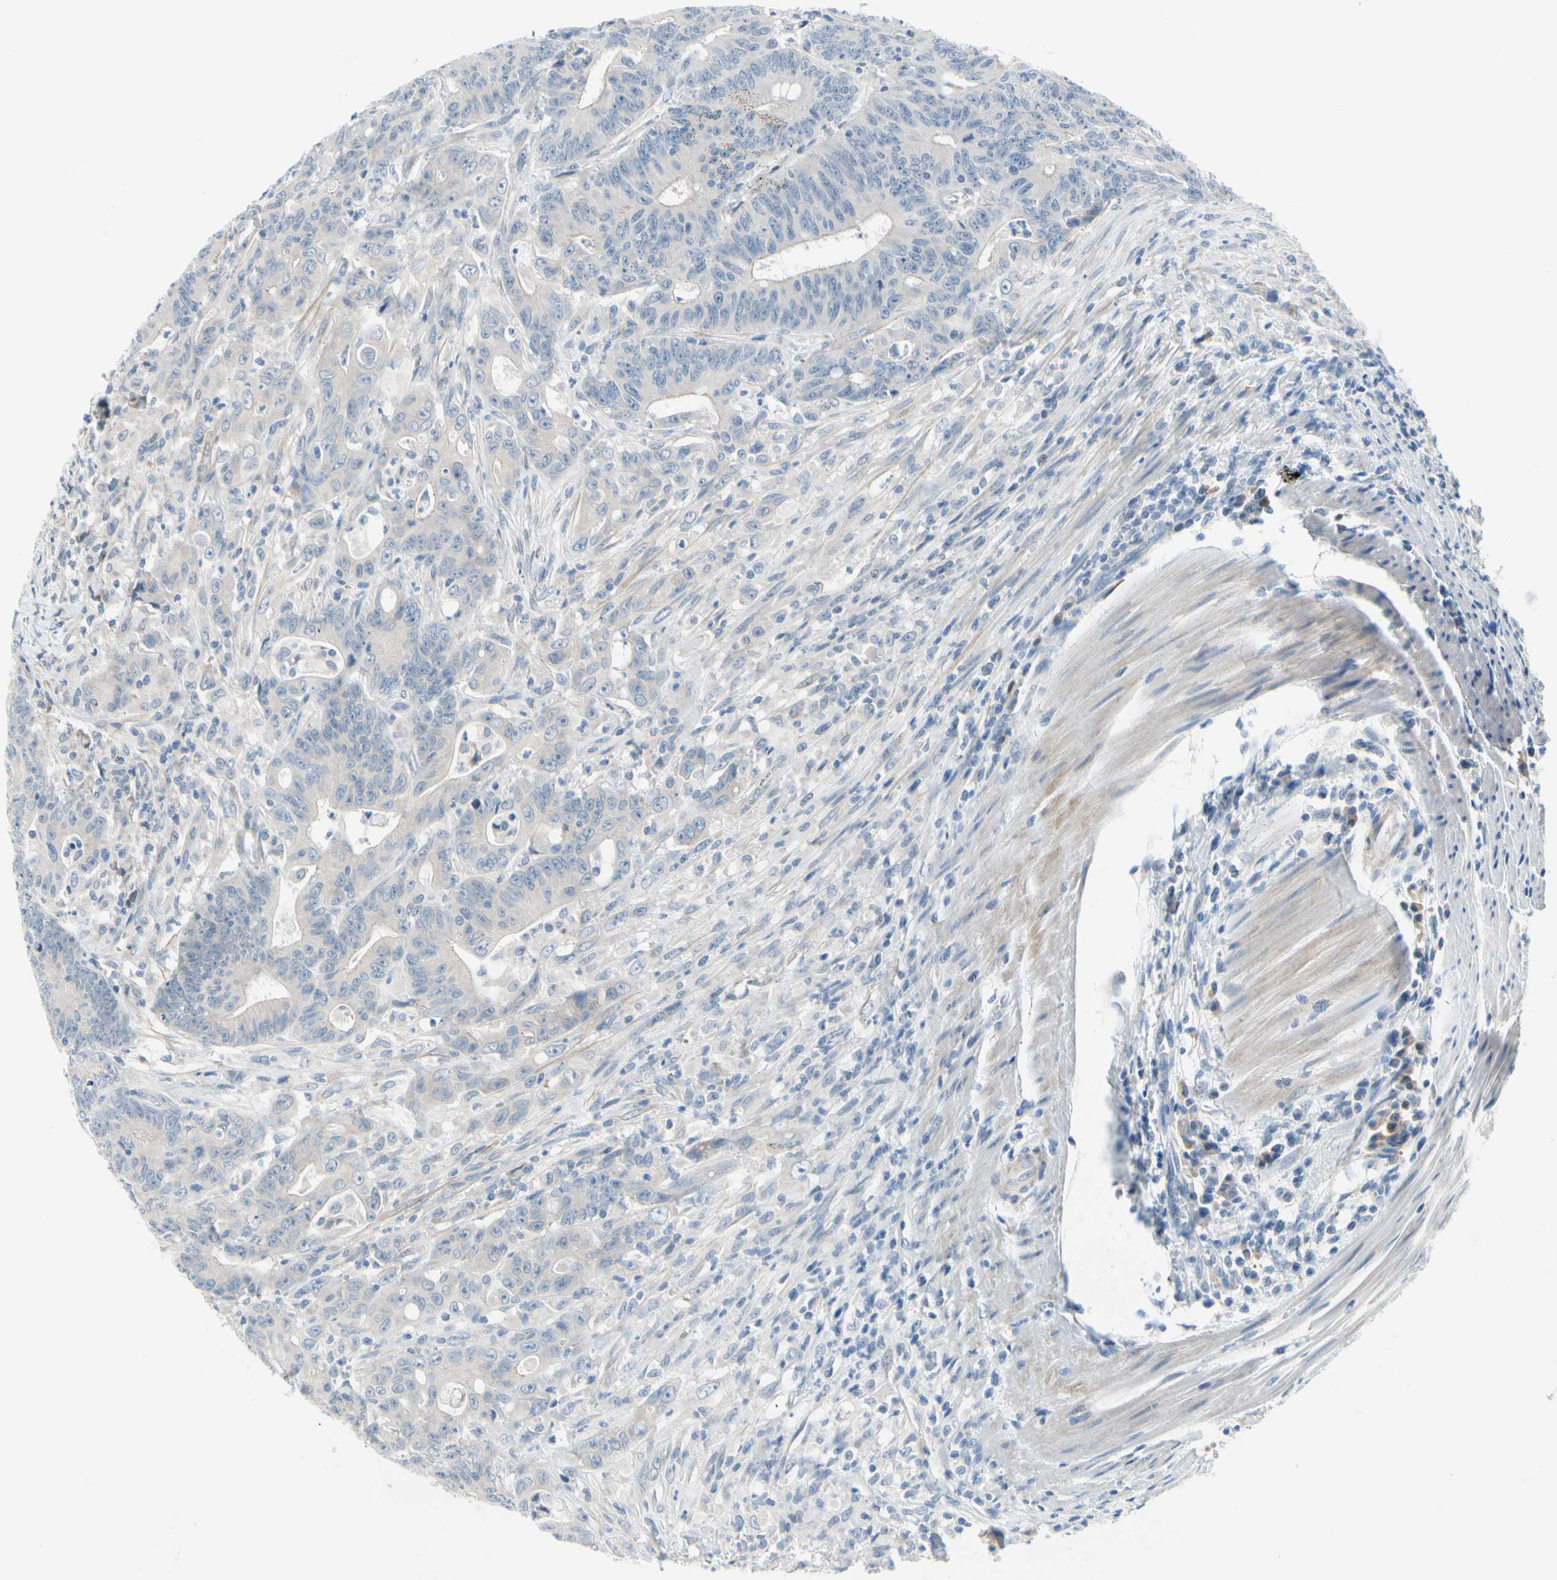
{"staining": {"intensity": "negative", "quantity": "none", "location": "none"}, "tissue": "colorectal cancer", "cell_type": "Tumor cells", "image_type": "cancer", "snomed": [{"axis": "morphology", "description": "Adenocarcinoma, NOS"}, {"axis": "topography", "description": "Colon"}], "caption": "Human colorectal adenocarcinoma stained for a protein using immunohistochemistry displays no positivity in tumor cells.", "gene": "FCER2", "patient": {"sex": "male", "age": 45}}